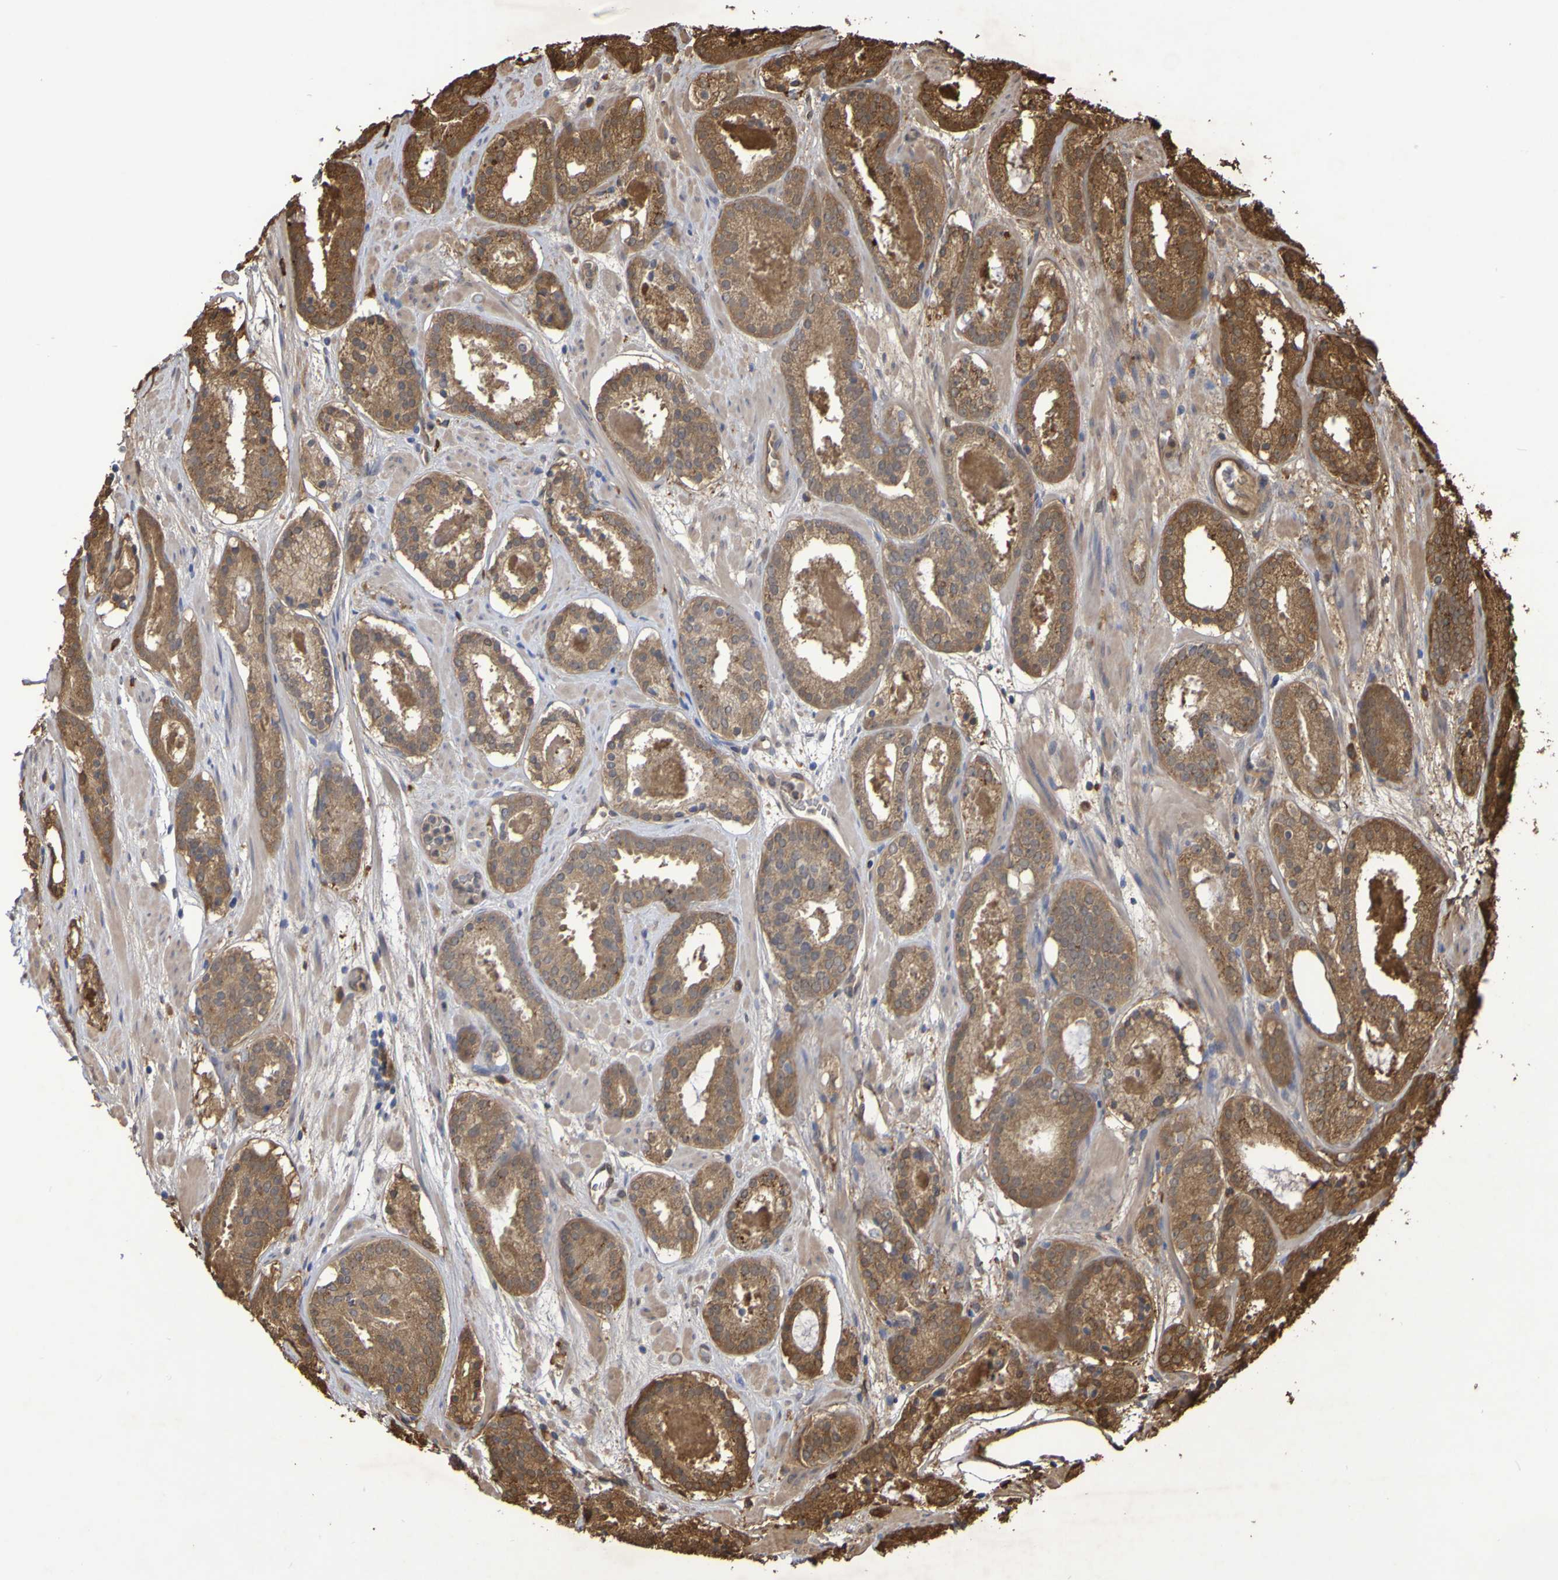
{"staining": {"intensity": "moderate", "quantity": ">75%", "location": "cytoplasmic/membranous"}, "tissue": "prostate cancer", "cell_type": "Tumor cells", "image_type": "cancer", "snomed": [{"axis": "morphology", "description": "Adenocarcinoma, Low grade"}, {"axis": "topography", "description": "Prostate"}], "caption": "Low-grade adenocarcinoma (prostate) was stained to show a protein in brown. There is medium levels of moderate cytoplasmic/membranous expression in about >75% of tumor cells.", "gene": "SERPINB6", "patient": {"sex": "male", "age": 69}}